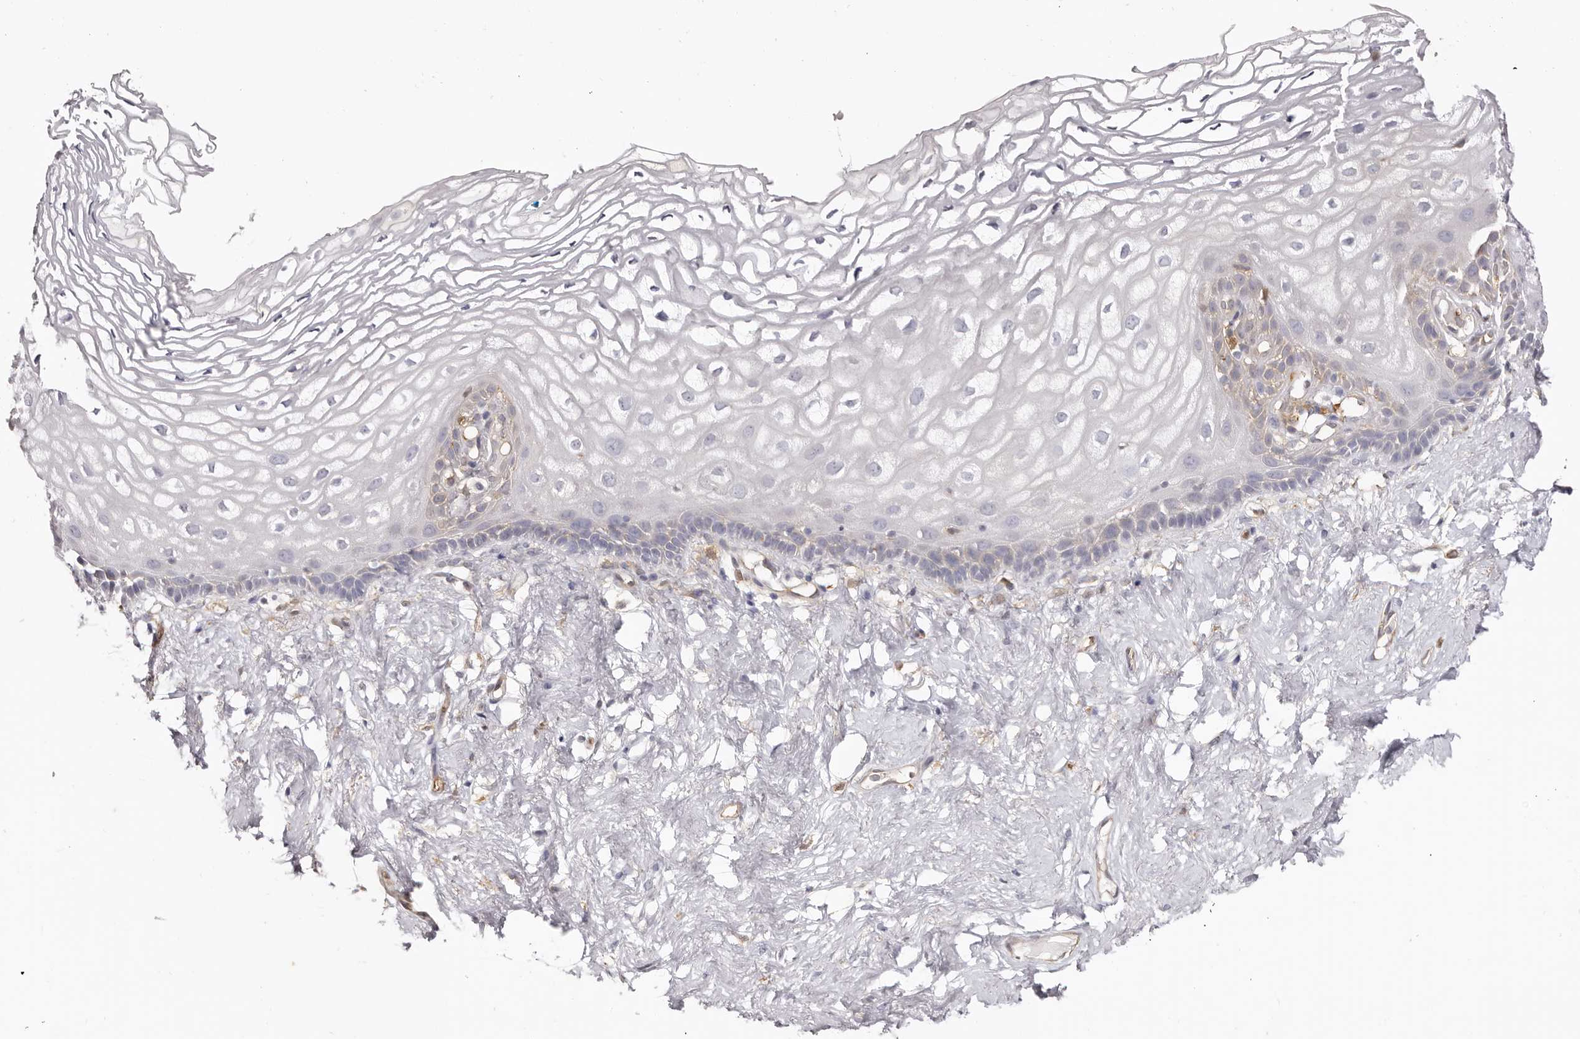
{"staining": {"intensity": "negative", "quantity": "none", "location": "none"}, "tissue": "vagina", "cell_type": "Squamous epithelial cells", "image_type": "normal", "snomed": [{"axis": "morphology", "description": "Normal tissue, NOS"}, {"axis": "morphology", "description": "Adenocarcinoma, NOS"}, {"axis": "topography", "description": "Rectum"}, {"axis": "topography", "description": "Vagina"}], "caption": "This is an IHC micrograph of normal vagina. There is no positivity in squamous epithelial cells.", "gene": "LAP3", "patient": {"sex": "female", "age": 71}}